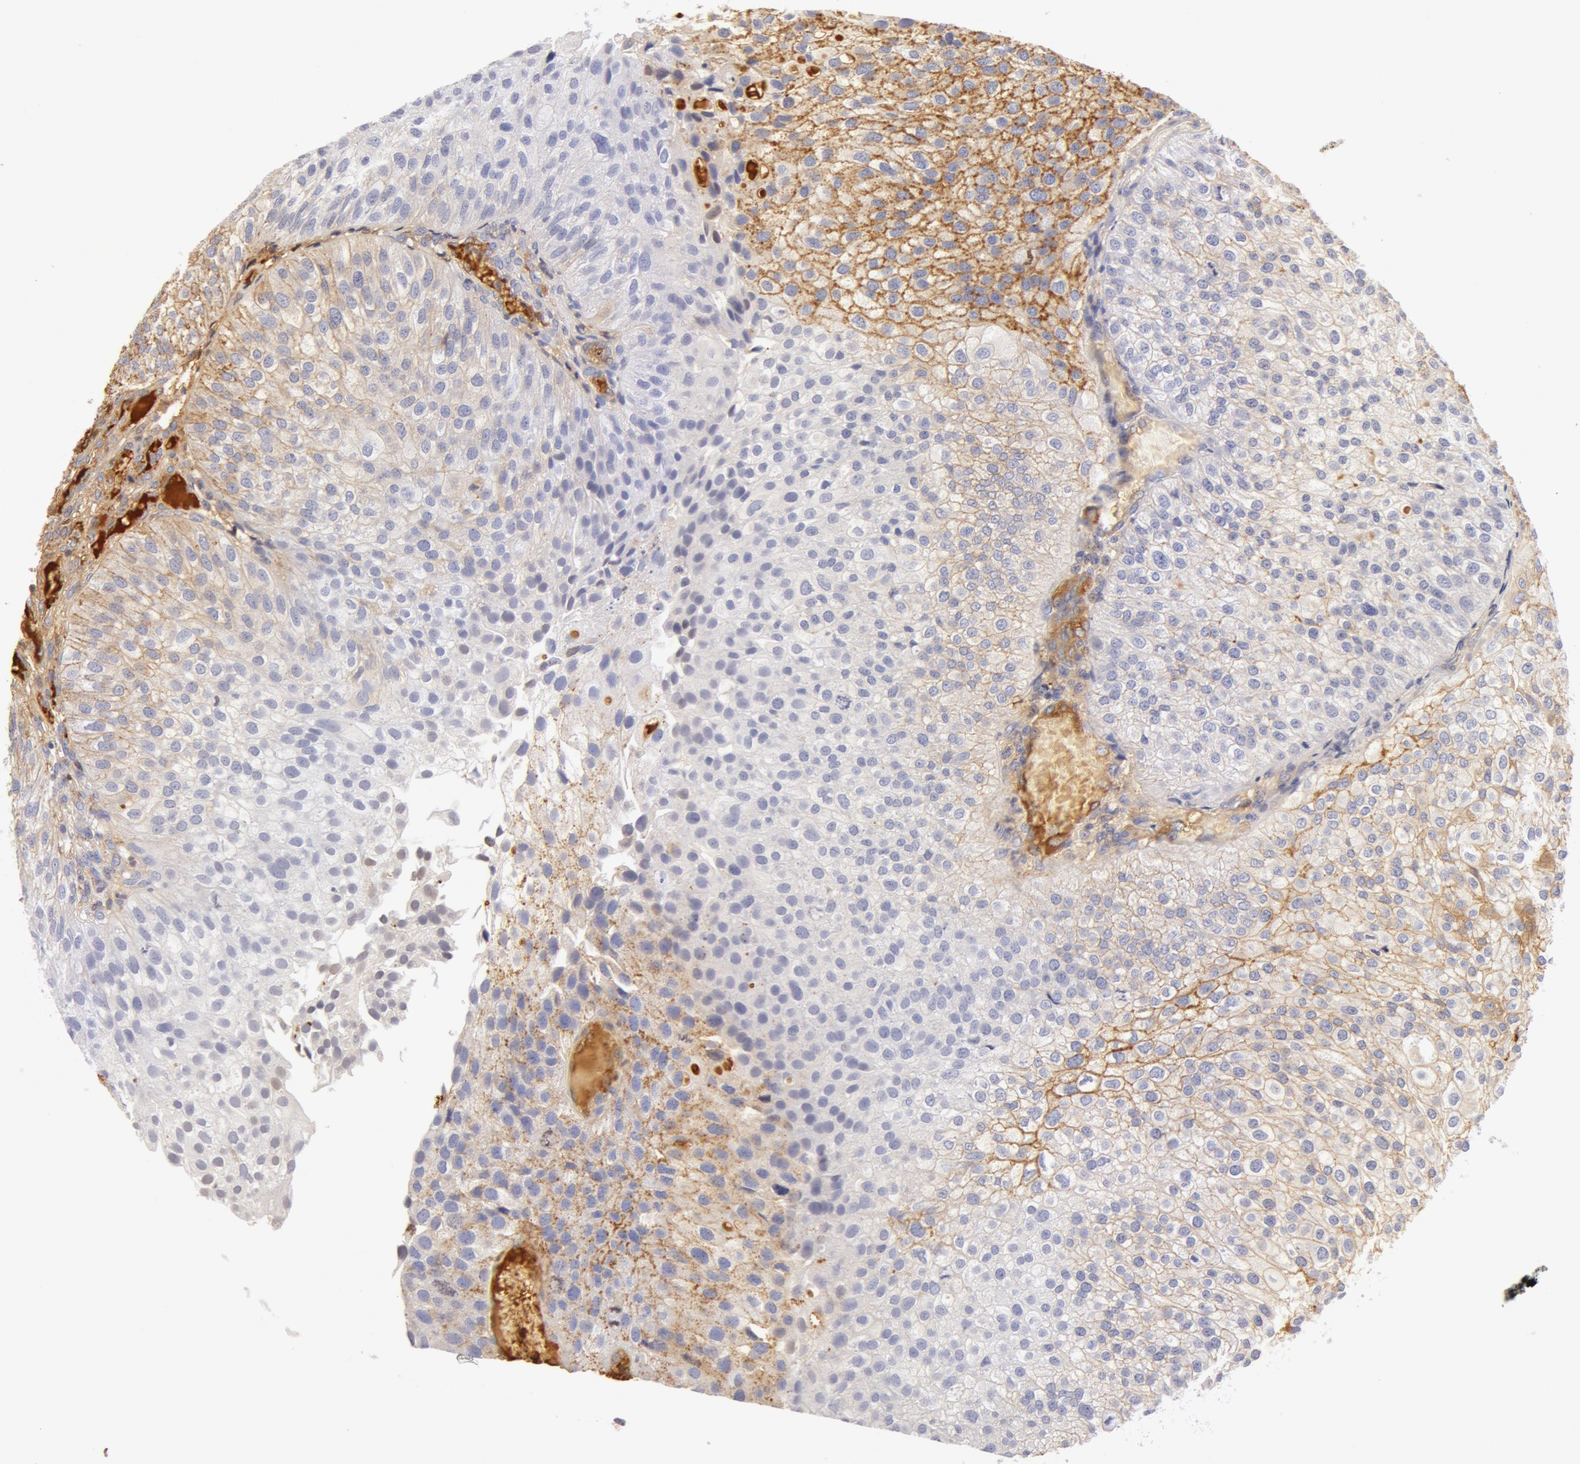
{"staining": {"intensity": "negative", "quantity": "none", "location": "none"}, "tissue": "urothelial cancer", "cell_type": "Tumor cells", "image_type": "cancer", "snomed": [{"axis": "morphology", "description": "Urothelial carcinoma, Low grade"}, {"axis": "topography", "description": "Urinary bladder"}], "caption": "Immunohistochemical staining of urothelial cancer reveals no significant expression in tumor cells.", "gene": "AHSG", "patient": {"sex": "female", "age": 89}}